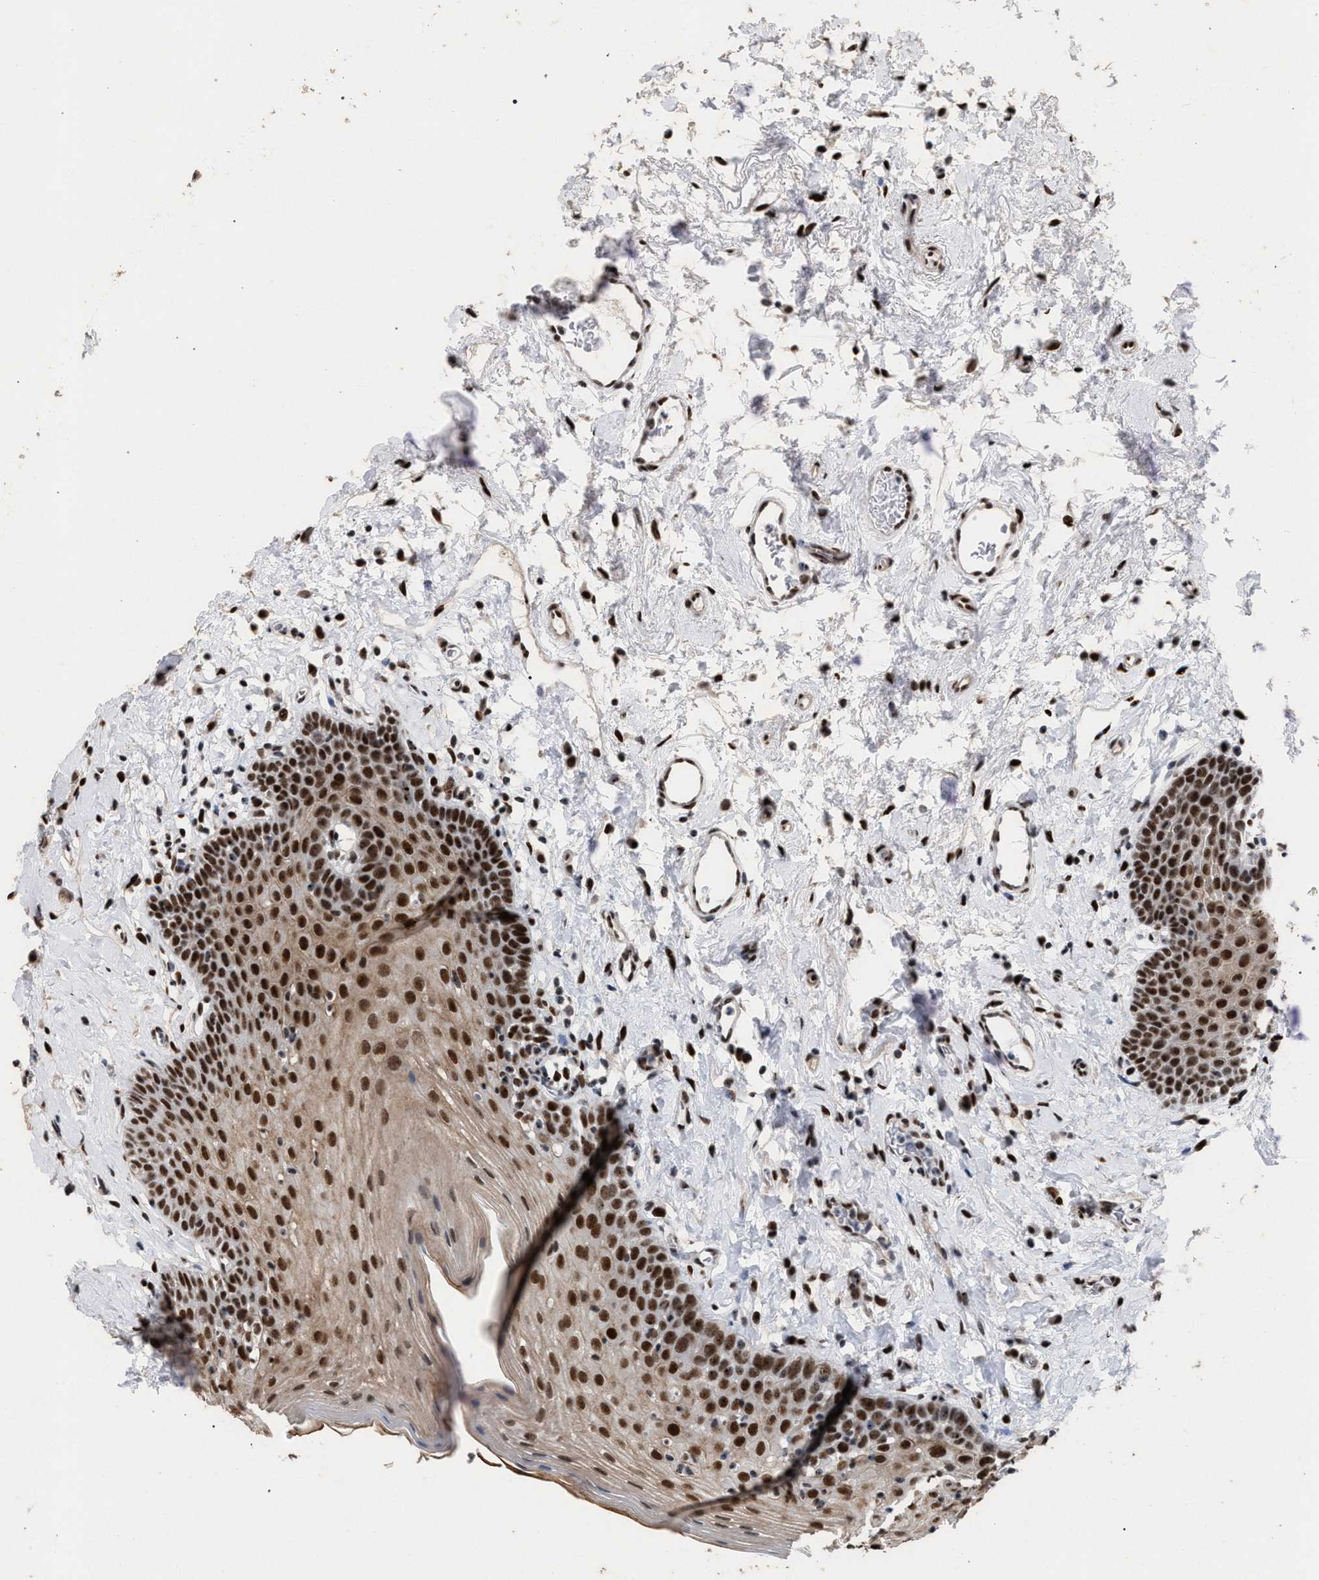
{"staining": {"intensity": "strong", "quantity": ">75%", "location": "nuclear"}, "tissue": "oral mucosa", "cell_type": "Squamous epithelial cells", "image_type": "normal", "snomed": [{"axis": "morphology", "description": "Normal tissue, NOS"}, {"axis": "topography", "description": "Oral tissue"}], "caption": "Brown immunohistochemical staining in unremarkable human oral mucosa reveals strong nuclear staining in about >75% of squamous epithelial cells.", "gene": "TP53BP1", "patient": {"sex": "male", "age": 66}}